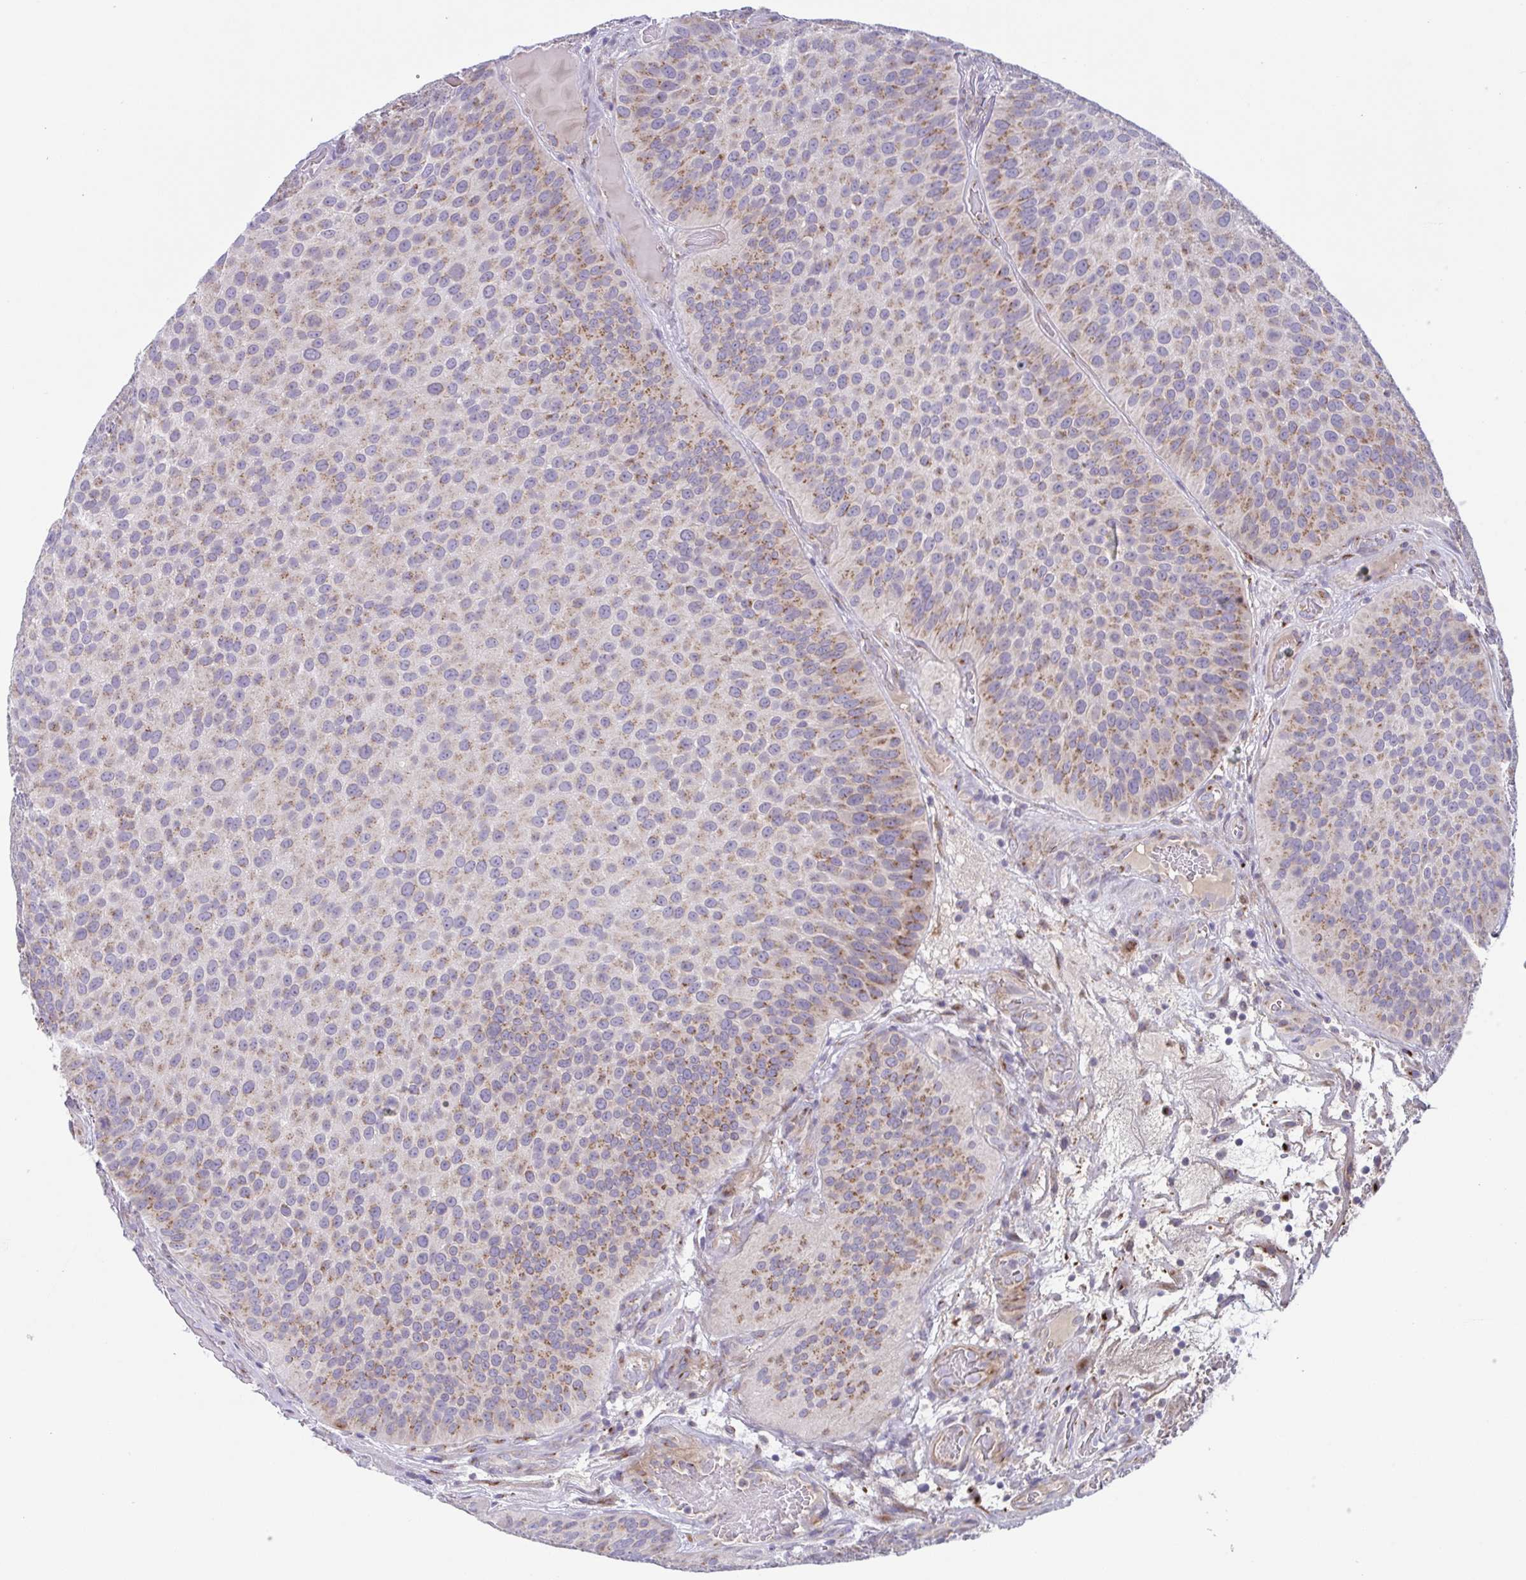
{"staining": {"intensity": "weak", "quantity": "25%-75%", "location": "cytoplasmic/membranous"}, "tissue": "urothelial cancer", "cell_type": "Tumor cells", "image_type": "cancer", "snomed": [{"axis": "morphology", "description": "Urothelial carcinoma, Low grade"}, {"axis": "topography", "description": "Urinary bladder"}], "caption": "Protein staining reveals weak cytoplasmic/membranous expression in approximately 25%-75% of tumor cells in urothelial carcinoma (low-grade). (brown staining indicates protein expression, while blue staining denotes nuclei).", "gene": "COL17A1", "patient": {"sex": "male", "age": 76}}